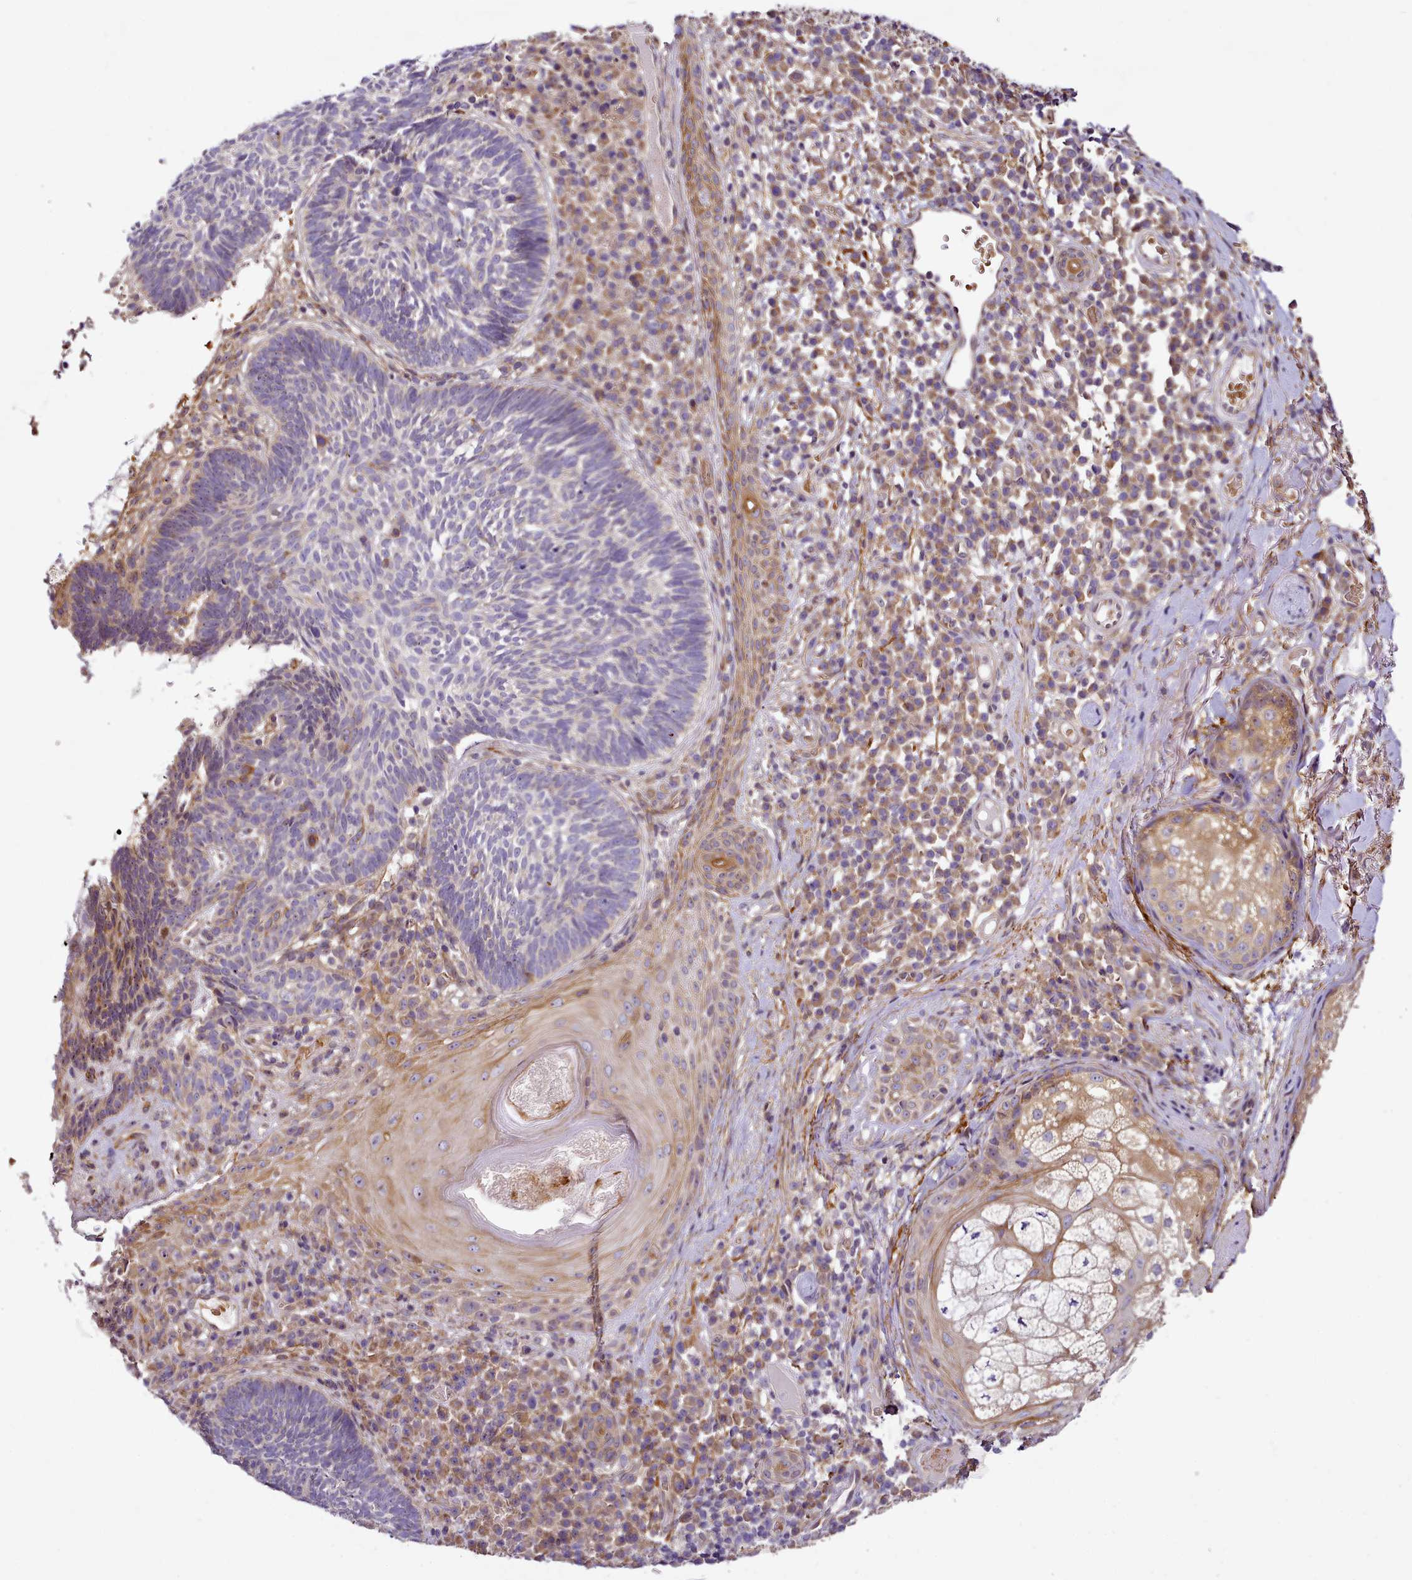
{"staining": {"intensity": "weak", "quantity": "<25%", "location": "cytoplasmic/membranous"}, "tissue": "skin cancer", "cell_type": "Tumor cells", "image_type": "cancer", "snomed": [{"axis": "morphology", "description": "Basal cell carcinoma"}, {"axis": "topography", "description": "Skin"}], "caption": "Immunohistochemical staining of human skin basal cell carcinoma demonstrates no significant expression in tumor cells.", "gene": "NBPF1", "patient": {"sex": "male", "age": 88}}